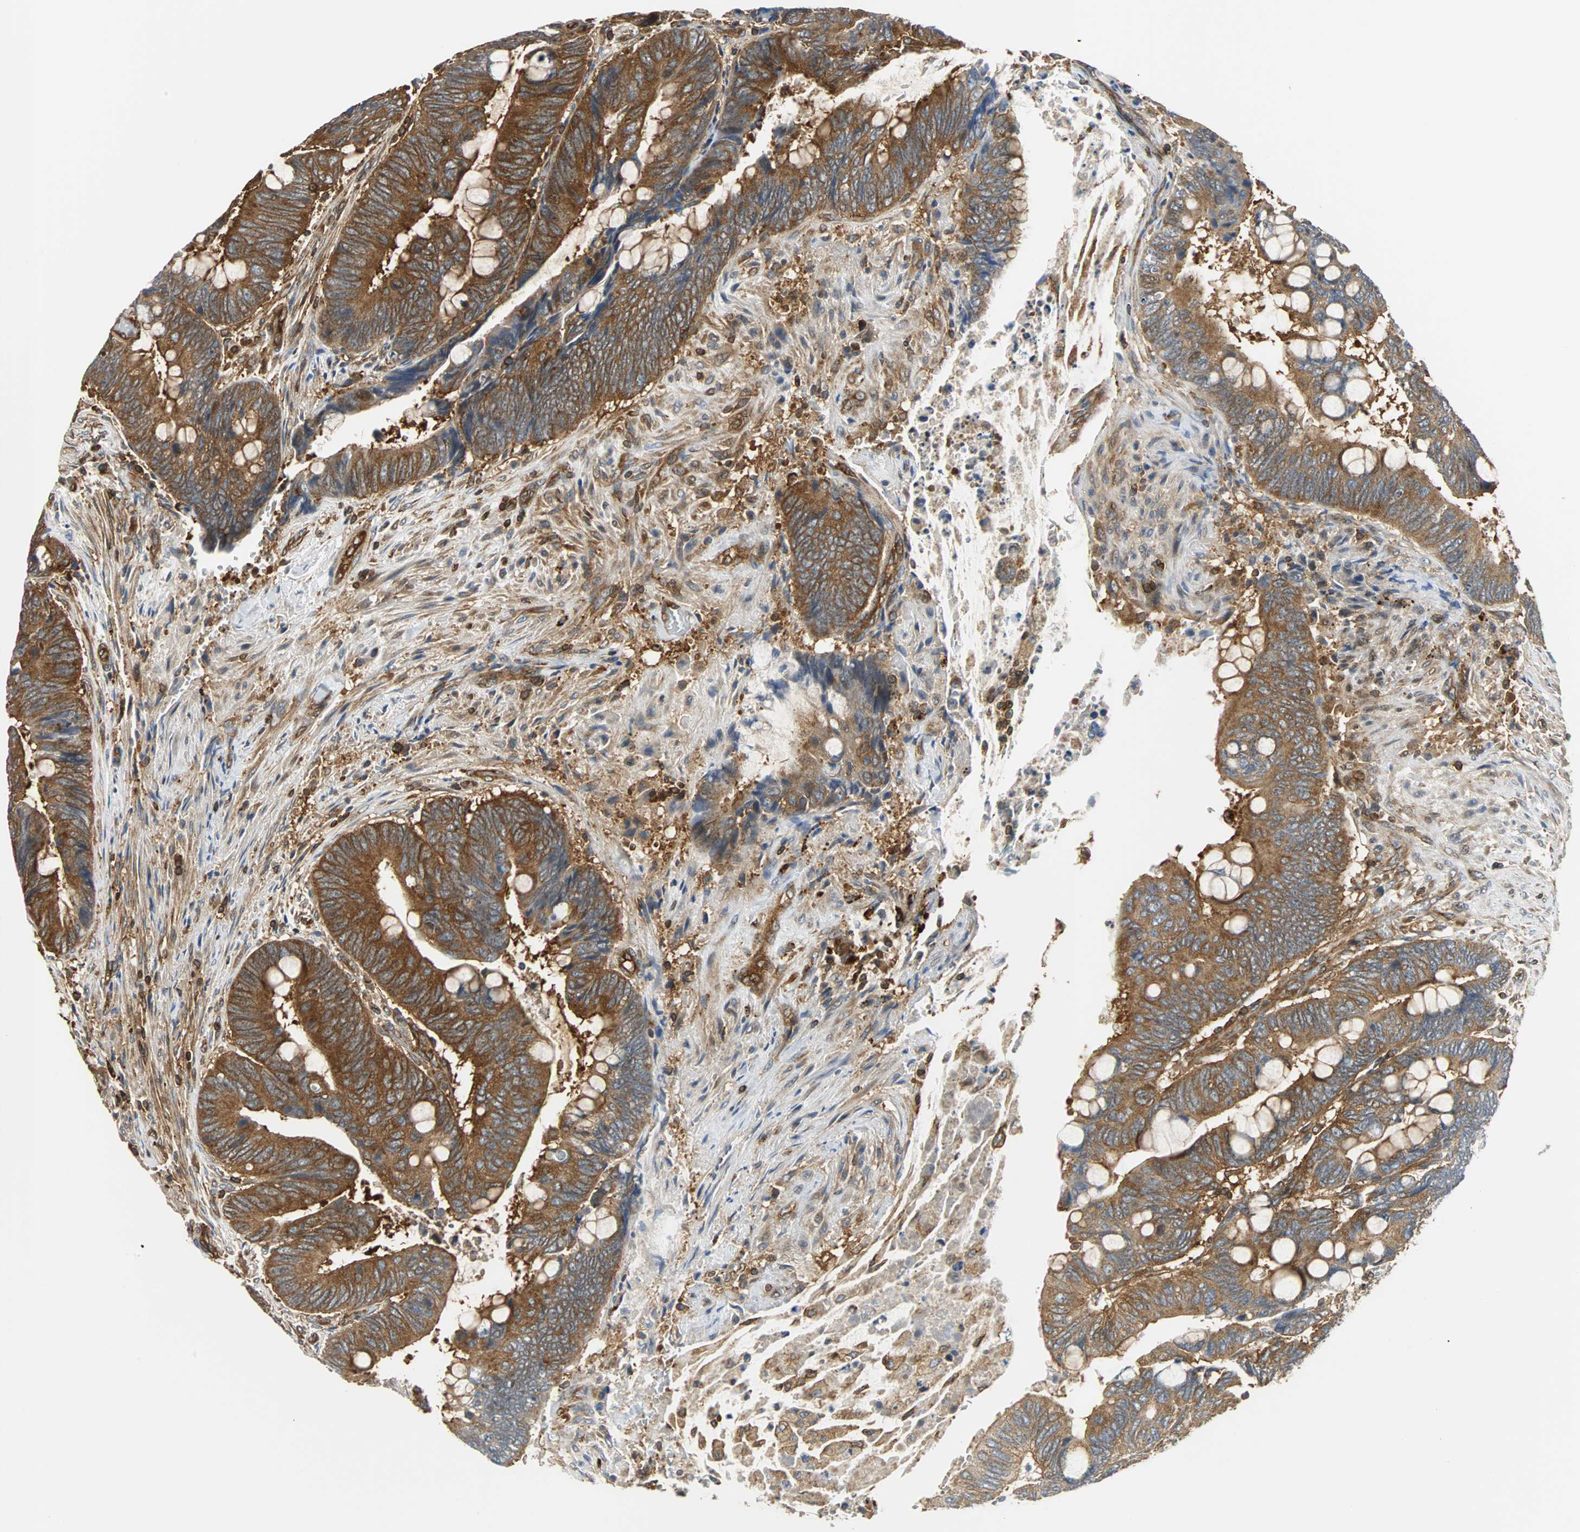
{"staining": {"intensity": "strong", "quantity": ">75%", "location": "cytoplasmic/membranous"}, "tissue": "colorectal cancer", "cell_type": "Tumor cells", "image_type": "cancer", "snomed": [{"axis": "morphology", "description": "Normal tissue, NOS"}, {"axis": "morphology", "description": "Adenocarcinoma, NOS"}, {"axis": "topography", "description": "Rectum"}], "caption": "A high-resolution histopathology image shows immunohistochemistry (IHC) staining of colorectal cancer (adenocarcinoma), which exhibits strong cytoplasmic/membranous positivity in about >75% of tumor cells.", "gene": "RELA", "patient": {"sex": "male", "age": 92}}